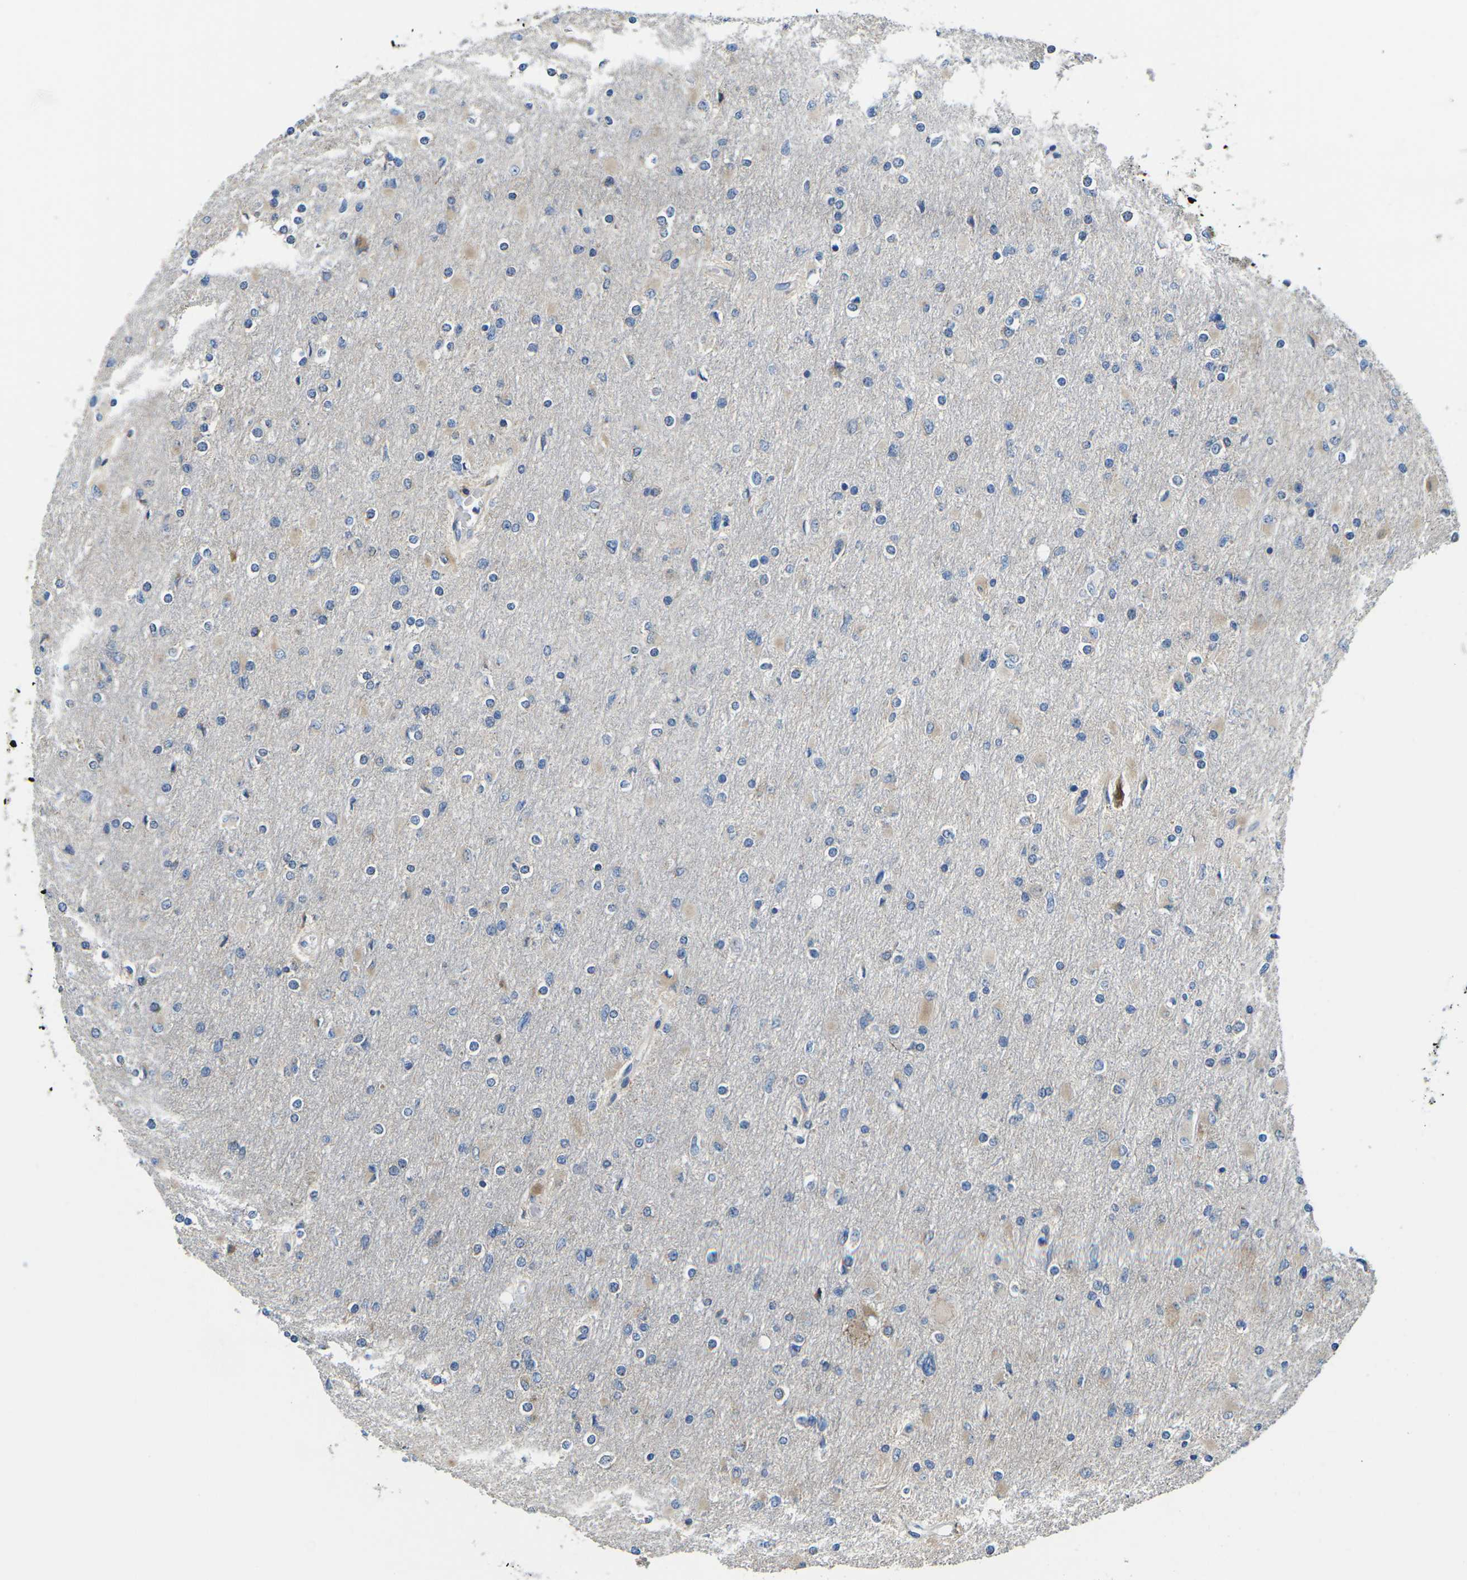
{"staining": {"intensity": "weak", "quantity": "<25%", "location": "cytoplasmic/membranous"}, "tissue": "glioma", "cell_type": "Tumor cells", "image_type": "cancer", "snomed": [{"axis": "morphology", "description": "Glioma, malignant, High grade"}, {"axis": "topography", "description": "Cerebral cortex"}], "caption": "DAB (3,3'-diaminobenzidine) immunohistochemical staining of glioma shows no significant staining in tumor cells.", "gene": "TMEFF2", "patient": {"sex": "female", "age": 36}}